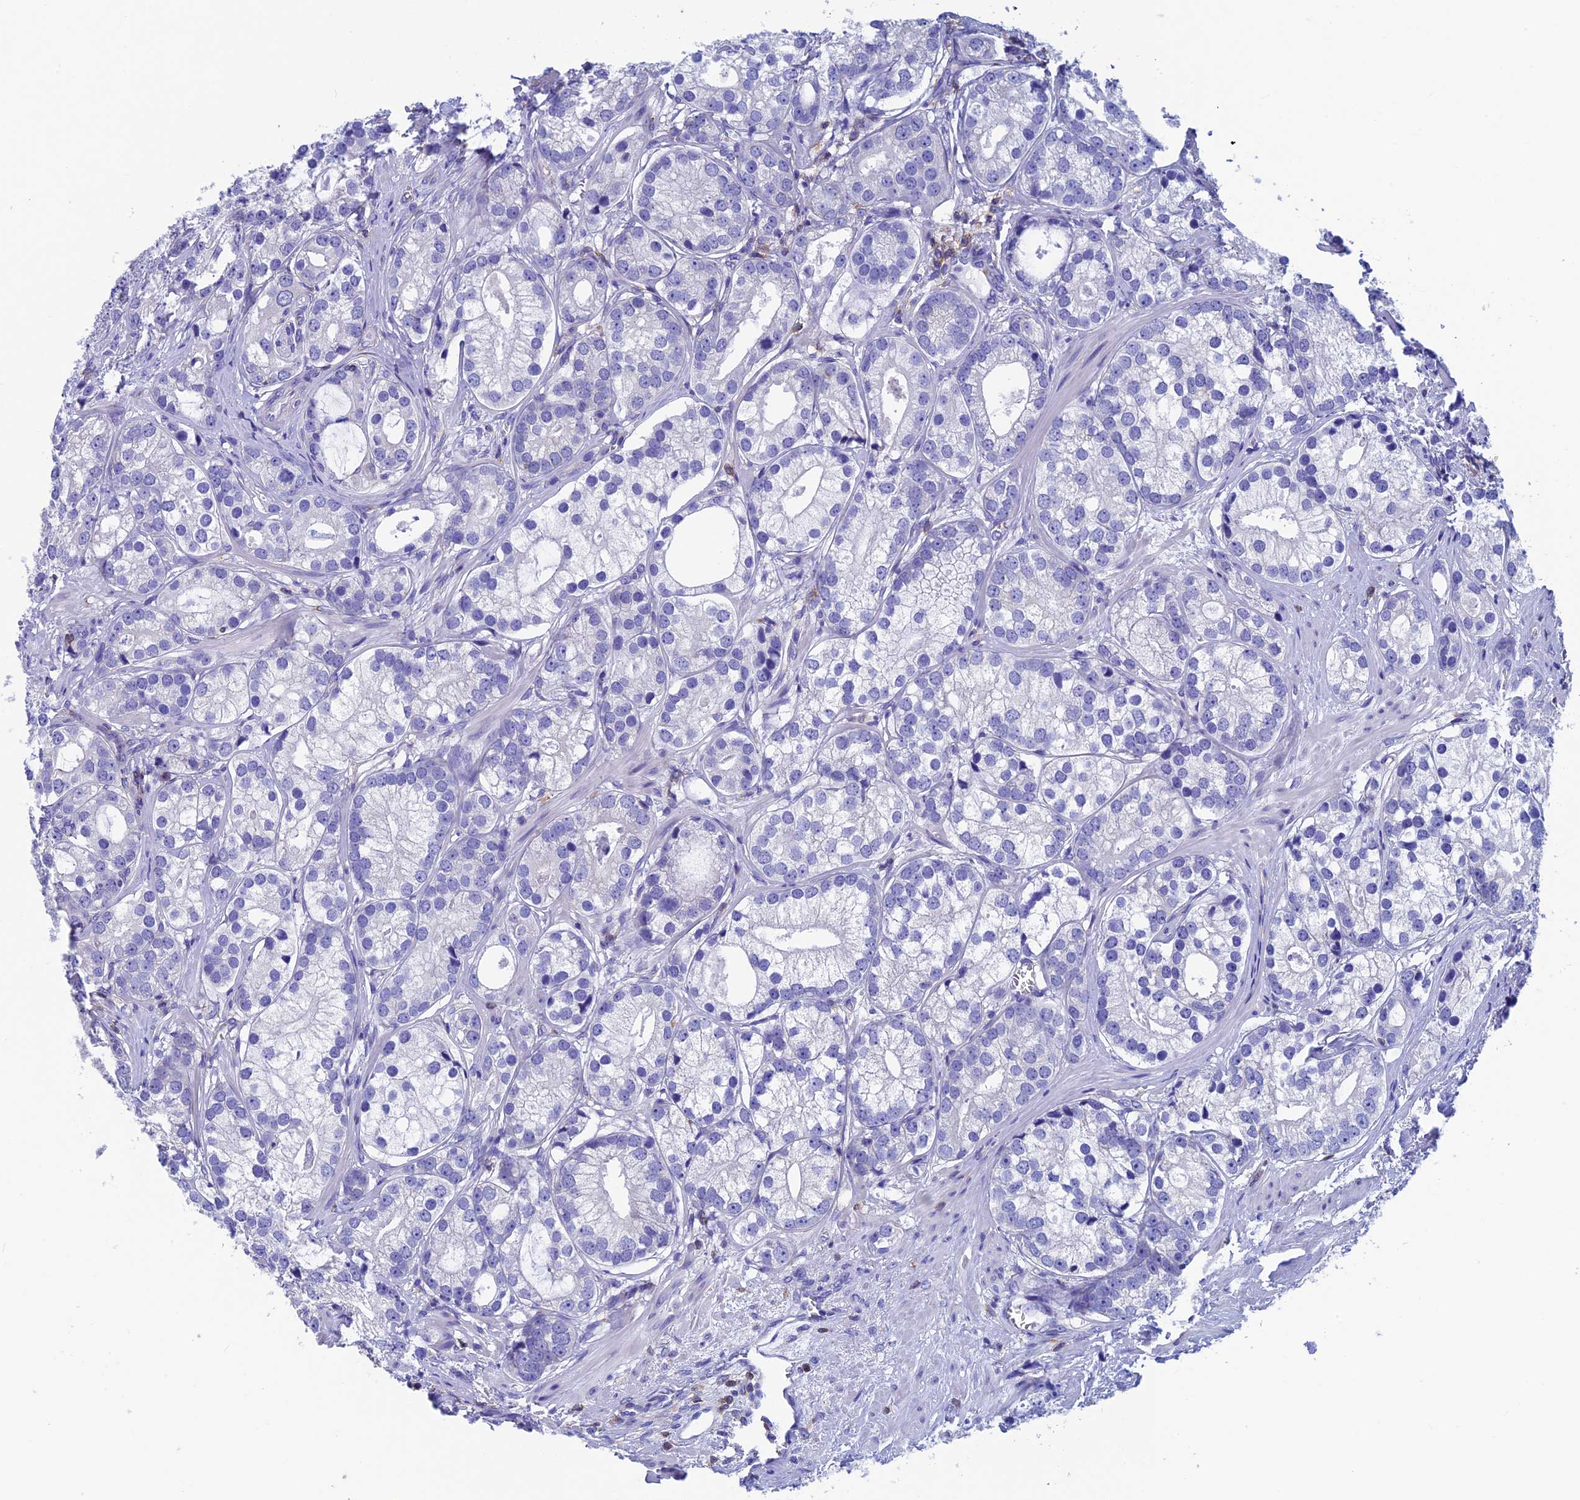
{"staining": {"intensity": "negative", "quantity": "none", "location": "none"}, "tissue": "prostate cancer", "cell_type": "Tumor cells", "image_type": "cancer", "snomed": [{"axis": "morphology", "description": "Adenocarcinoma, High grade"}, {"axis": "topography", "description": "Prostate"}], "caption": "High power microscopy histopathology image of an IHC micrograph of adenocarcinoma (high-grade) (prostate), revealing no significant expression in tumor cells. (Immunohistochemistry (ihc), brightfield microscopy, high magnification).", "gene": "SEPTIN1", "patient": {"sex": "male", "age": 75}}